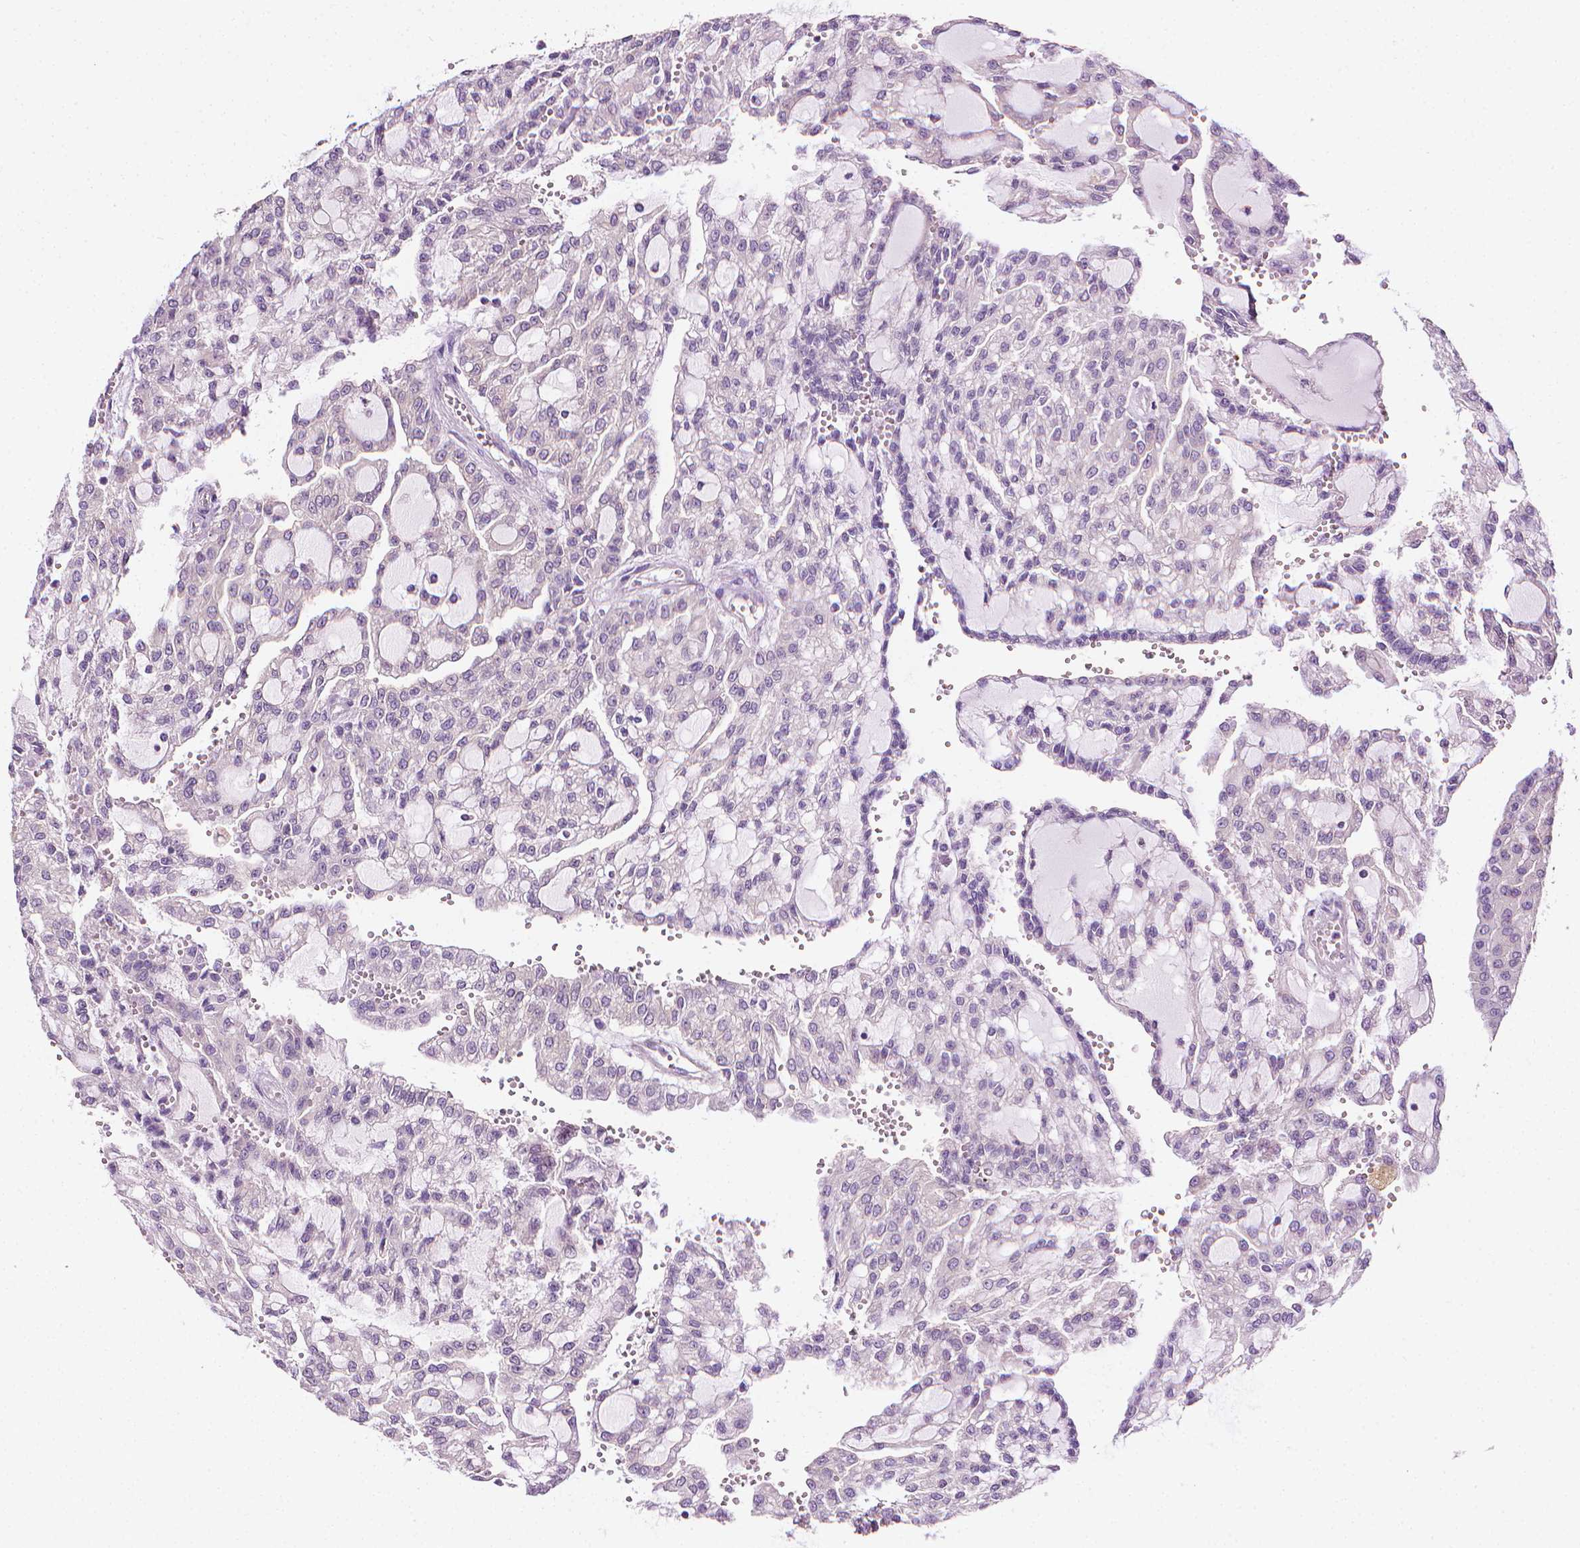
{"staining": {"intensity": "negative", "quantity": "none", "location": "none"}, "tissue": "renal cancer", "cell_type": "Tumor cells", "image_type": "cancer", "snomed": [{"axis": "morphology", "description": "Adenocarcinoma, NOS"}, {"axis": "topography", "description": "Kidney"}], "caption": "A high-resolution photomicrograph shows immunohistochemistry (IHC) staining of renal cancer, which displays no significant positivity in tumor cells. (DAB (3,3'-diaminobenzidine) immunohistochemistry (IHC), high magnification).", "gene": "MCOLN3", "patient": {"sex": "male", "age": 63}}